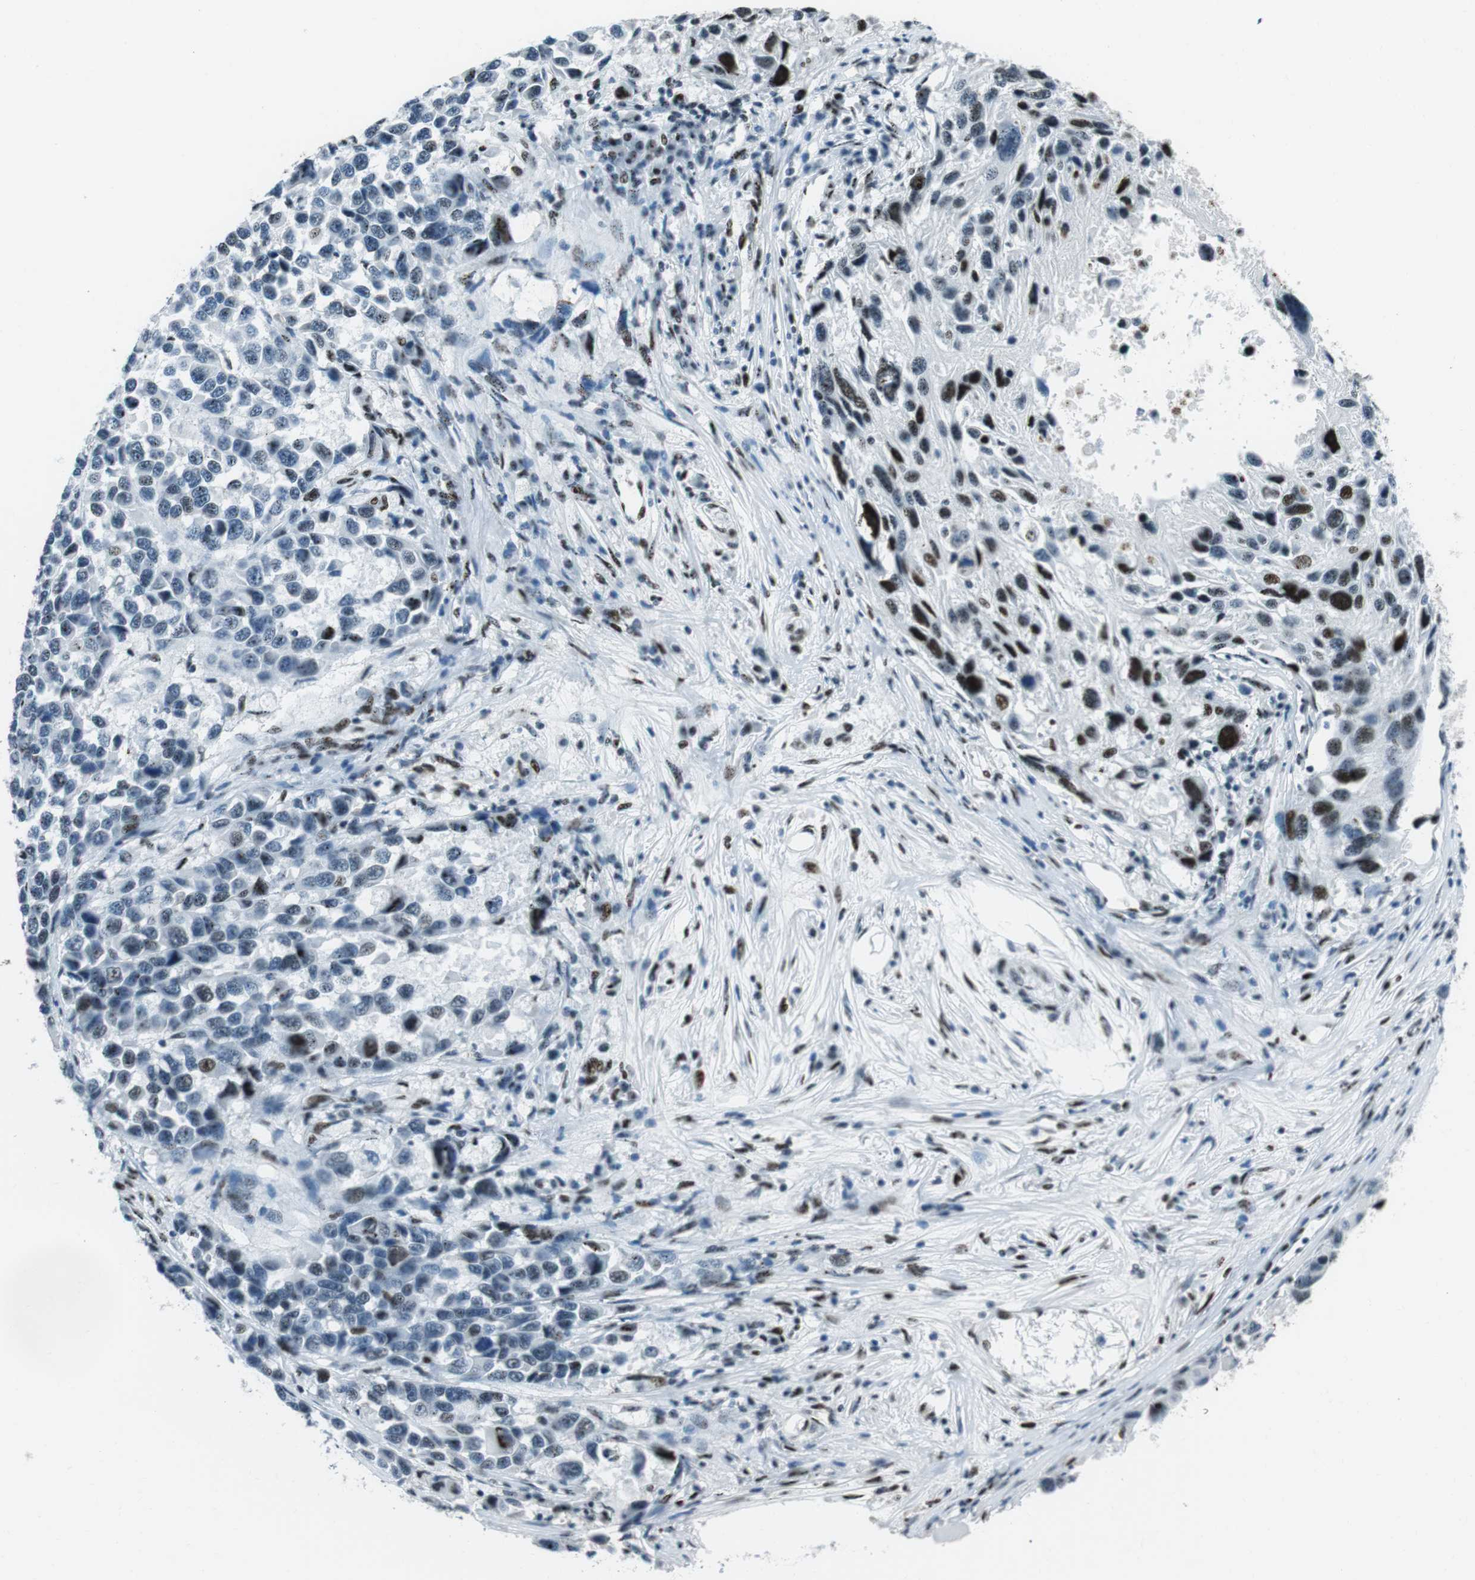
{"staining": {"intensity": "strong", "quantity": "<25%", "location": "nuclear"}, "tissue": "melanoma", "cell_type": "Tumor cells", "image_type": "cancer", "snomed": [{"axis": "morphology", "description": "Malignant melanoma, NOS"}, {"axis": "topography", "description": "Skin"}], "caption": "Melanoma stained with a brown dye reveals strong nuclear positive staining in approximately <25% of tumor cells.", "gene": "PML", "patient": {"sex": "male", "age": 53}}